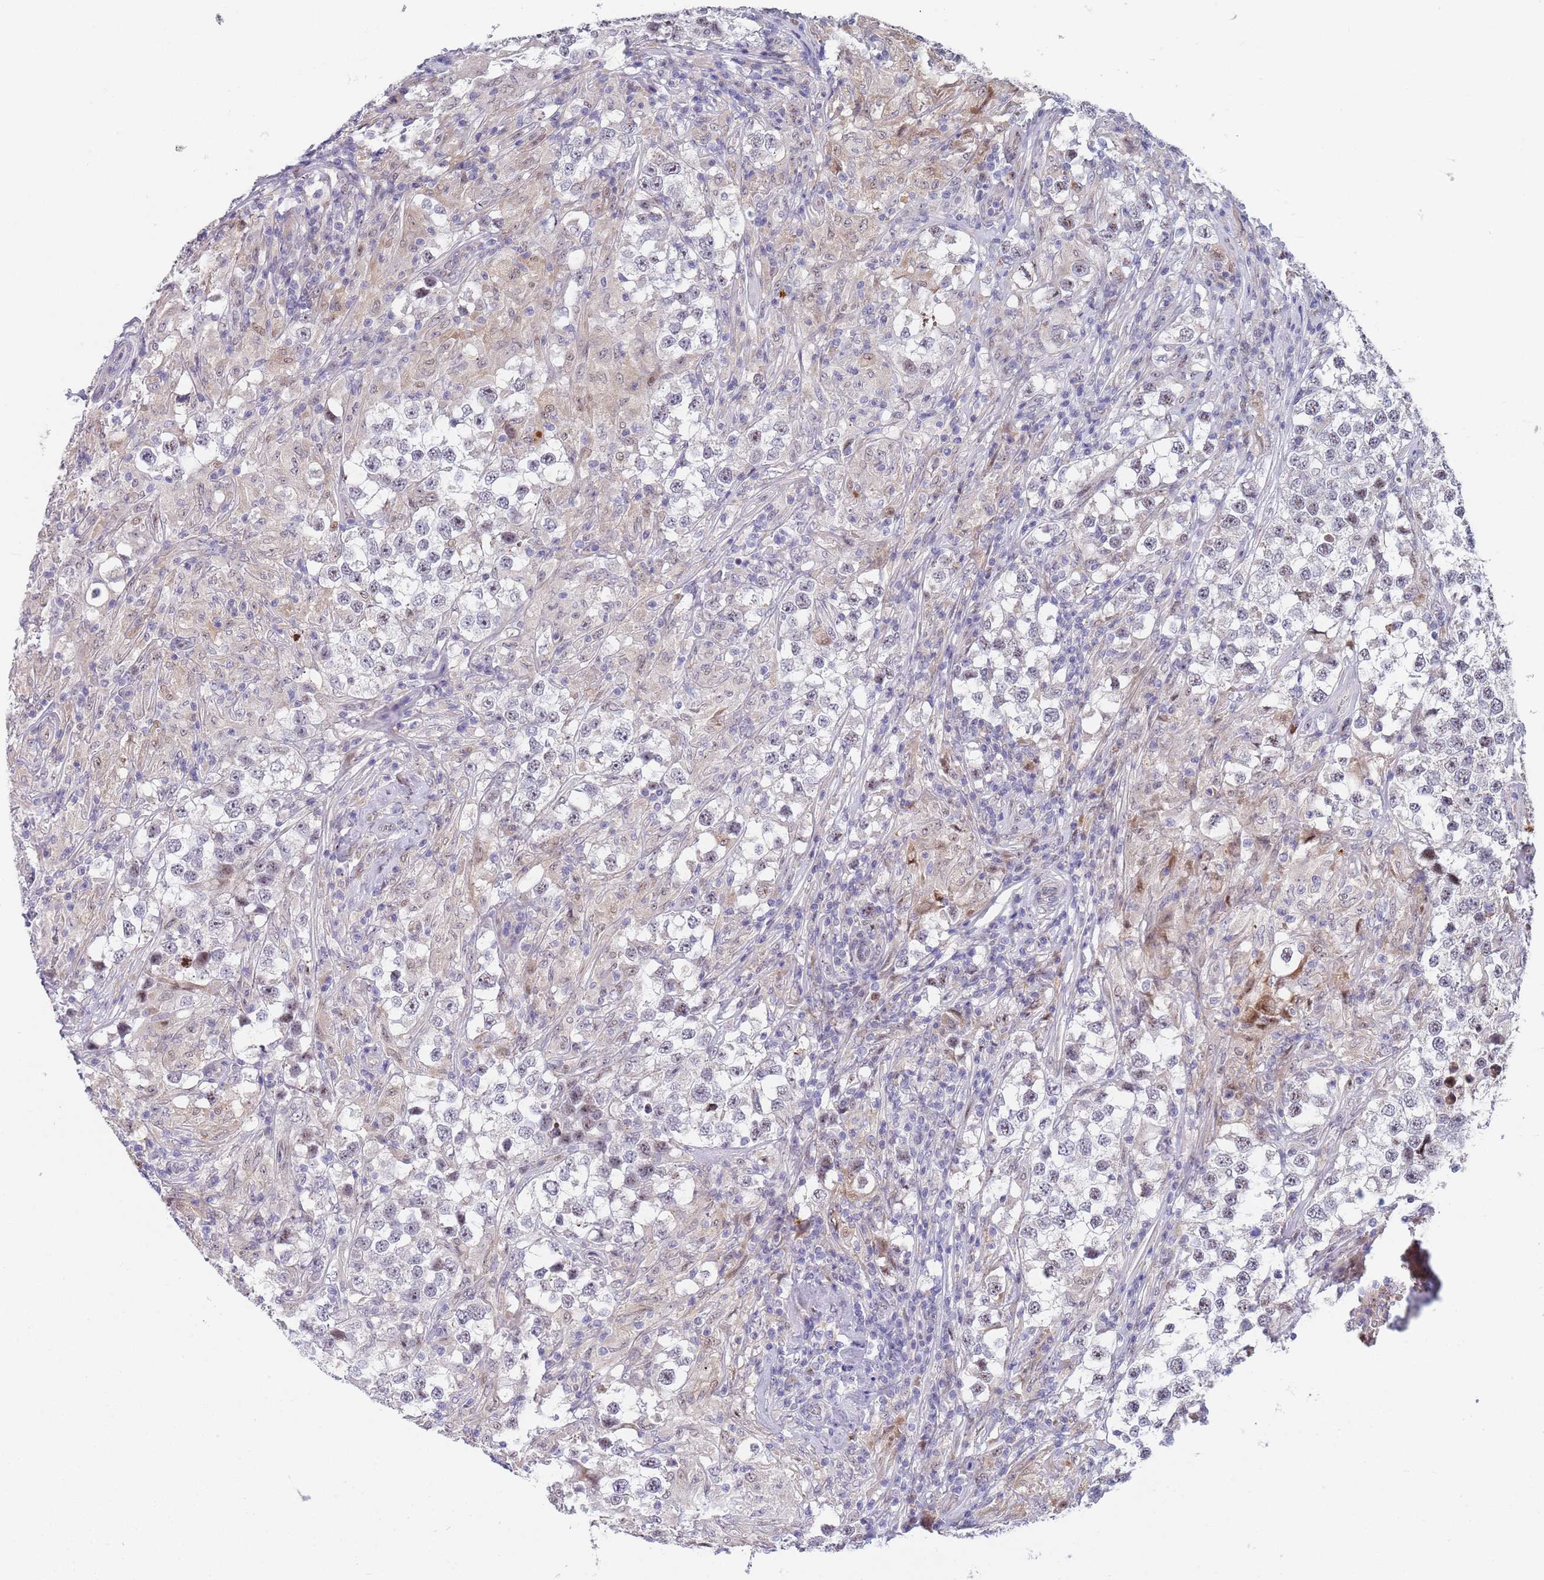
{"staining": {"intensity": "weak", "quantity": "<25%", "location": "nuclear"}, "tissue": "testis cancer", "cell_type": "Tumor cells", "image_type": "cancer", "snomed": [{"axis": "morphology", "description": "Seminoma, NOS"}, {"axis": "topography", "description": "Testis"}], "caption": "The IHC photomicrograph has no significant positivity in tumor cells of testis cancer tissue. (DAB IHC with hematoxylin counter stain).", "gene": "PLCL2", "patient": {"sex": "male", "age": 46}}